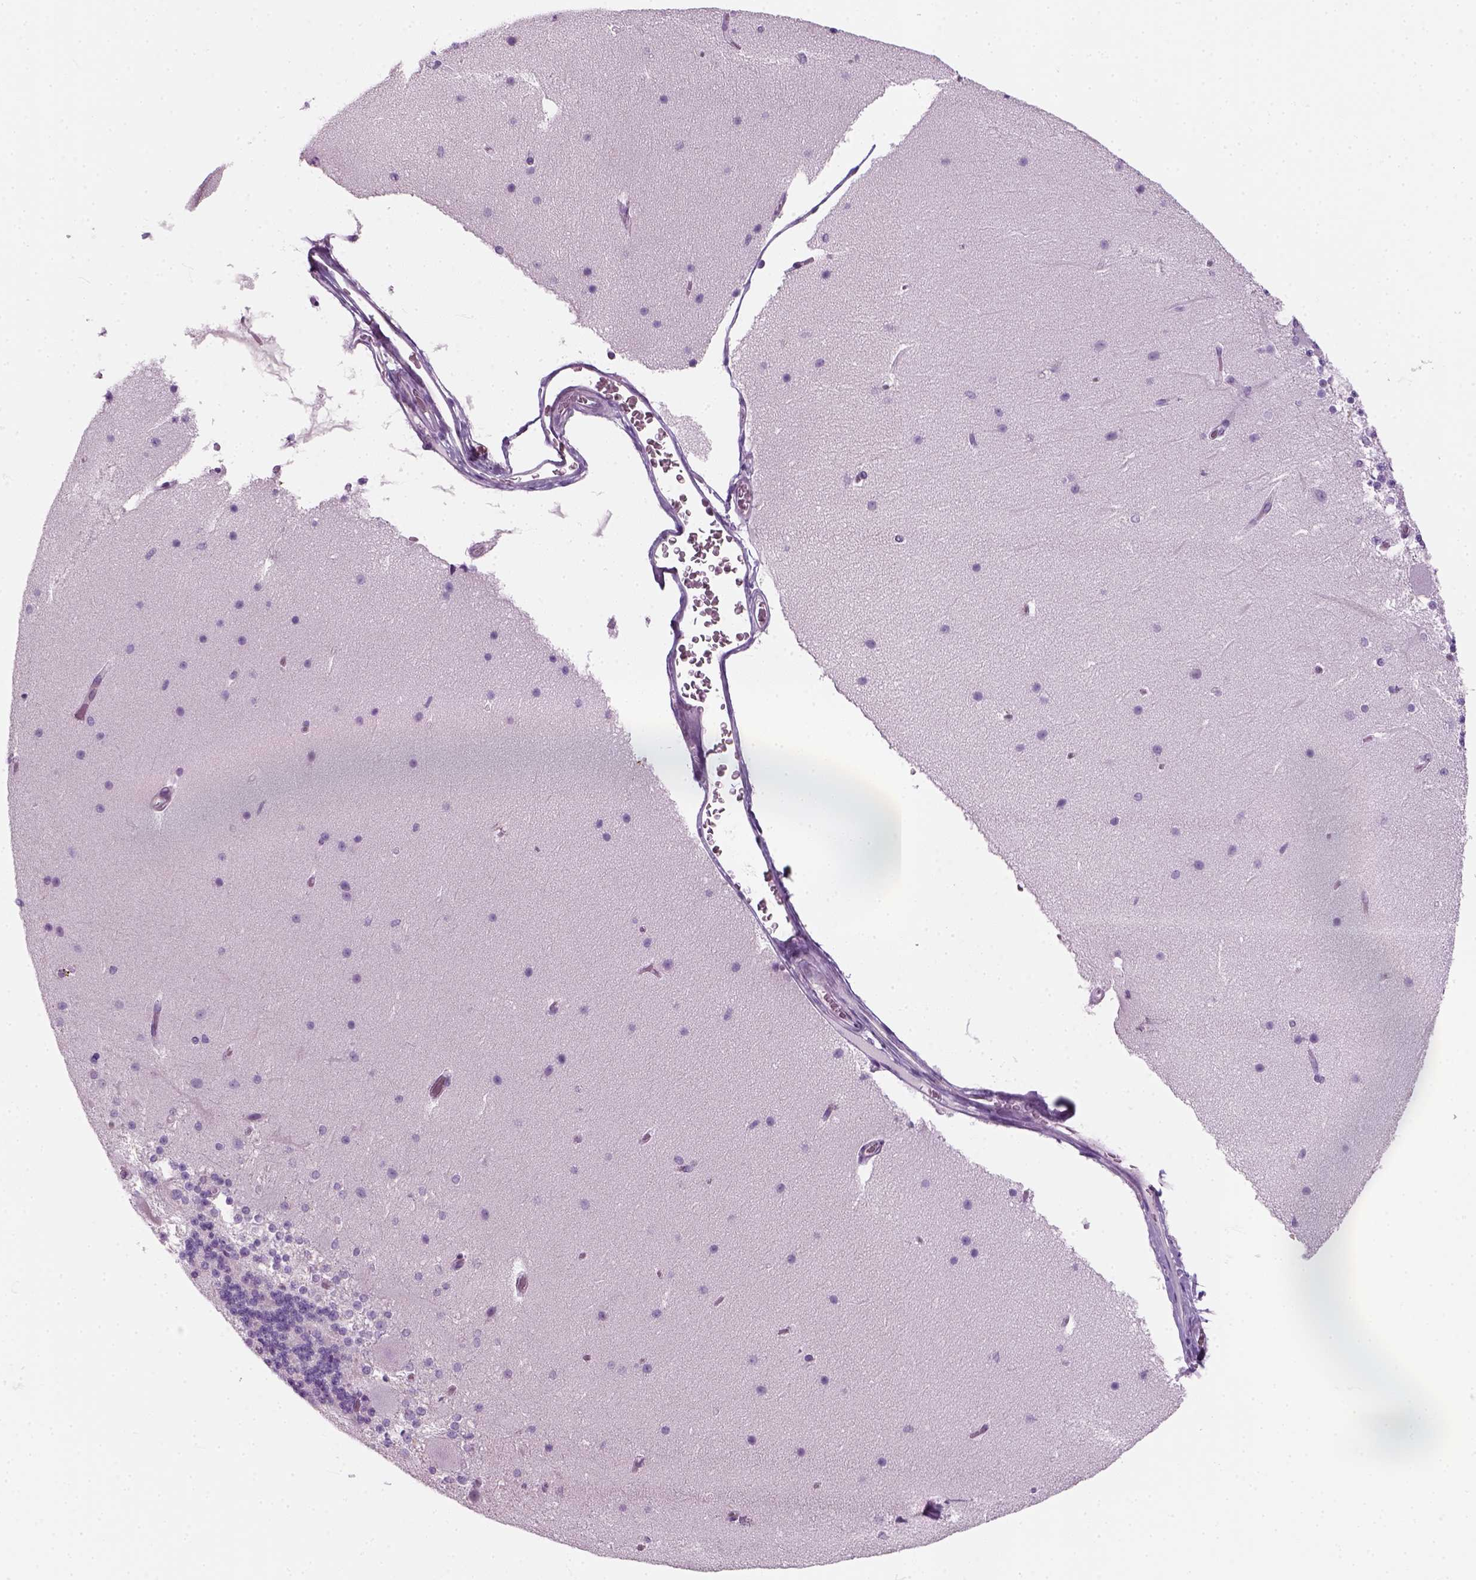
{"staining": {"intensity": "negative", "quantity": "none", "location": "none"}, "tissue": "cerebellum", "cell_type": "Cells in granular layer", "image_type": "normal", "snomed": [{"axis": "morphology", "description": "Normal tissue, NOS"}, {"axis": "topography", "description": "Cerebellum"}], "caption": "This is an immunohistochemistry histopathology image of normal cerebellum. There is no expression in cells in granular layer.", "gene": "IL4", "patient": {"sex": "female", "age": 19}}